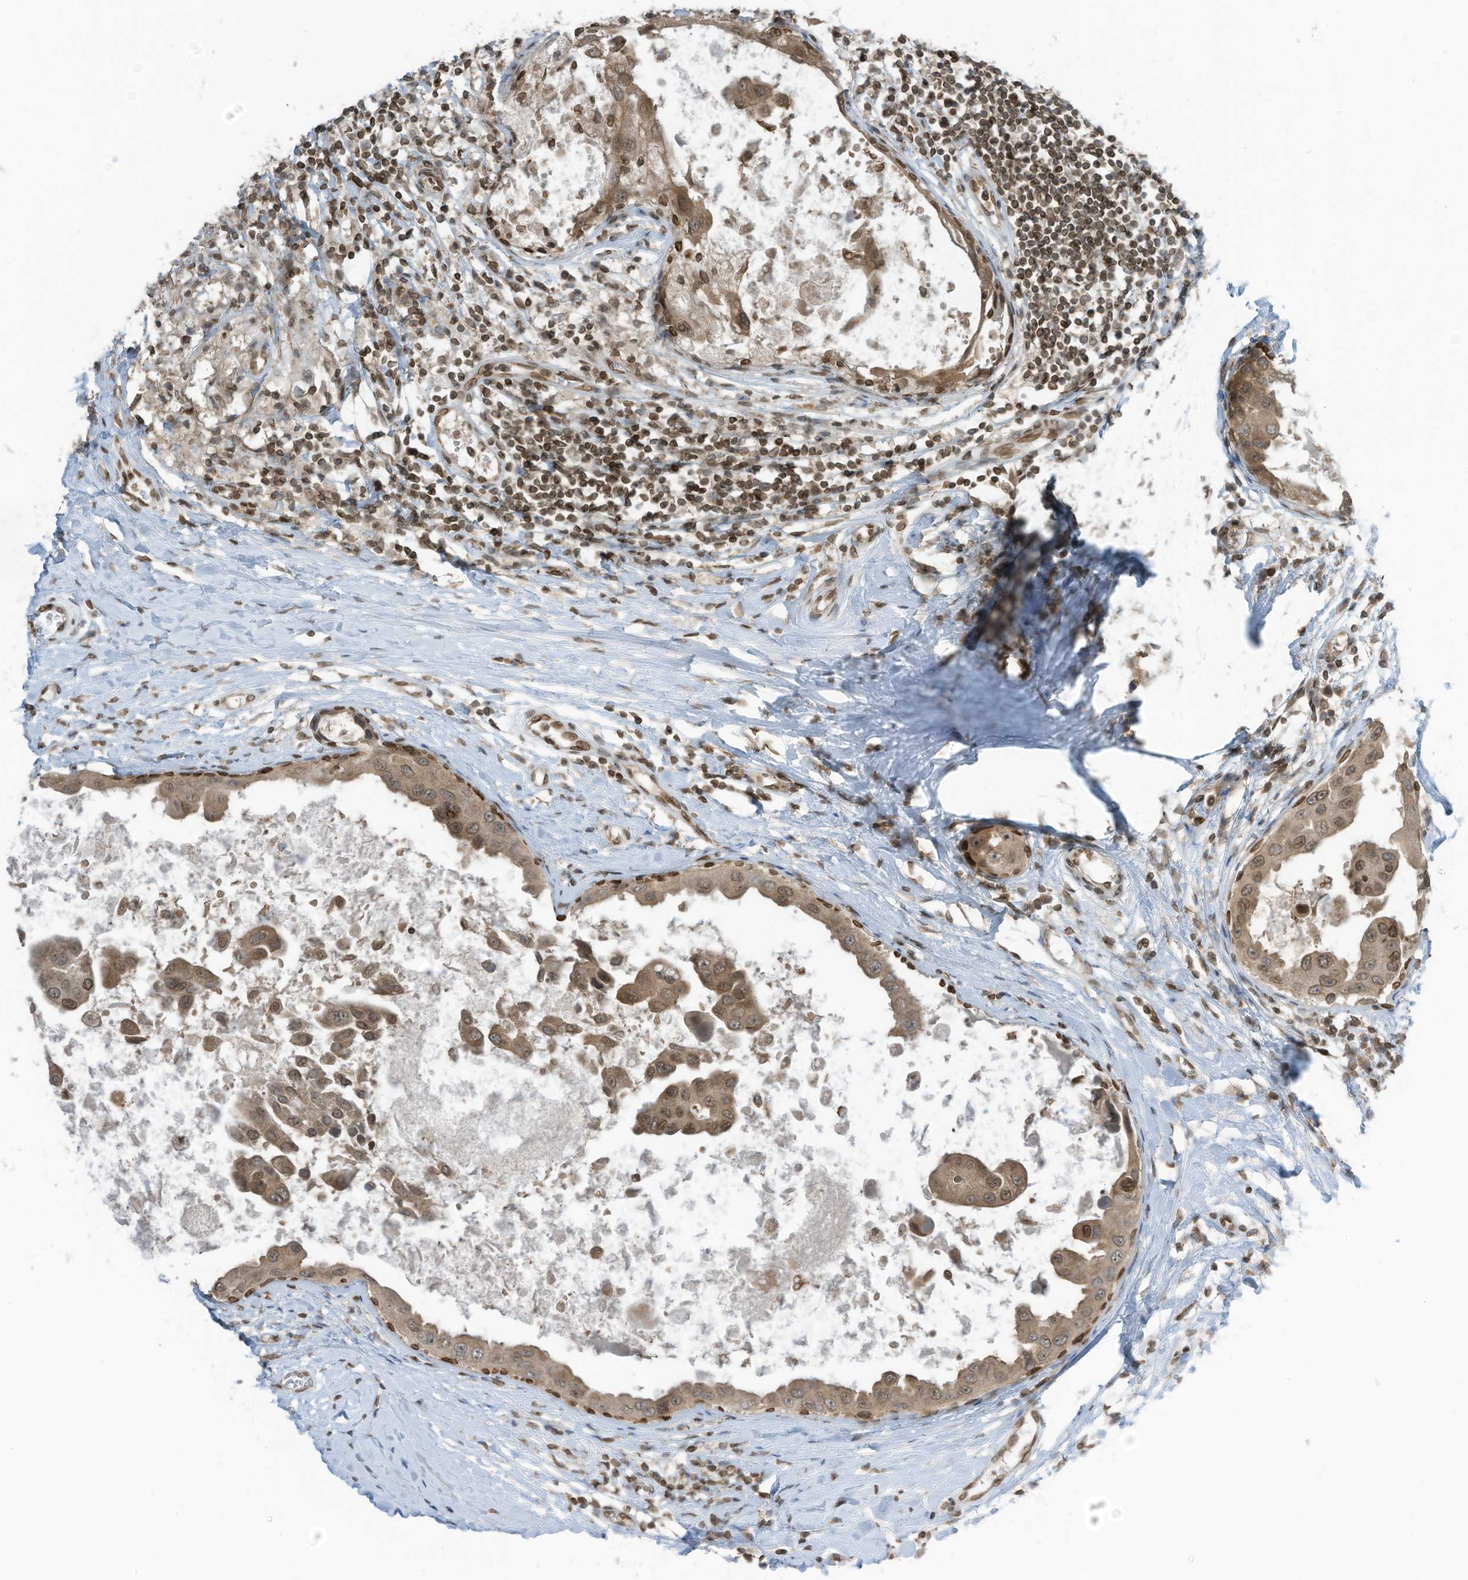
{"staining": {"intensity": "moderate", "quantity": "25%-75%", "location": "cytoplasmic/membranous,nuclear"}, "tissue": "breast cancer", "cell_type": "Tumor cells", "image_type": "cancer", "snomed": [{"axis": "morphology", "description": "Duct carcinoma"}, {"axis": "topography", "description": "Breast"}], "caption": "The micrograph exhibits a brown stain indicating the presence of a protein in the cytoplasmic/membranous and nuclear of tumor cells in breast cancer.", "gene": "RABL3", "patient": {"sex": "female", "age": 27}}